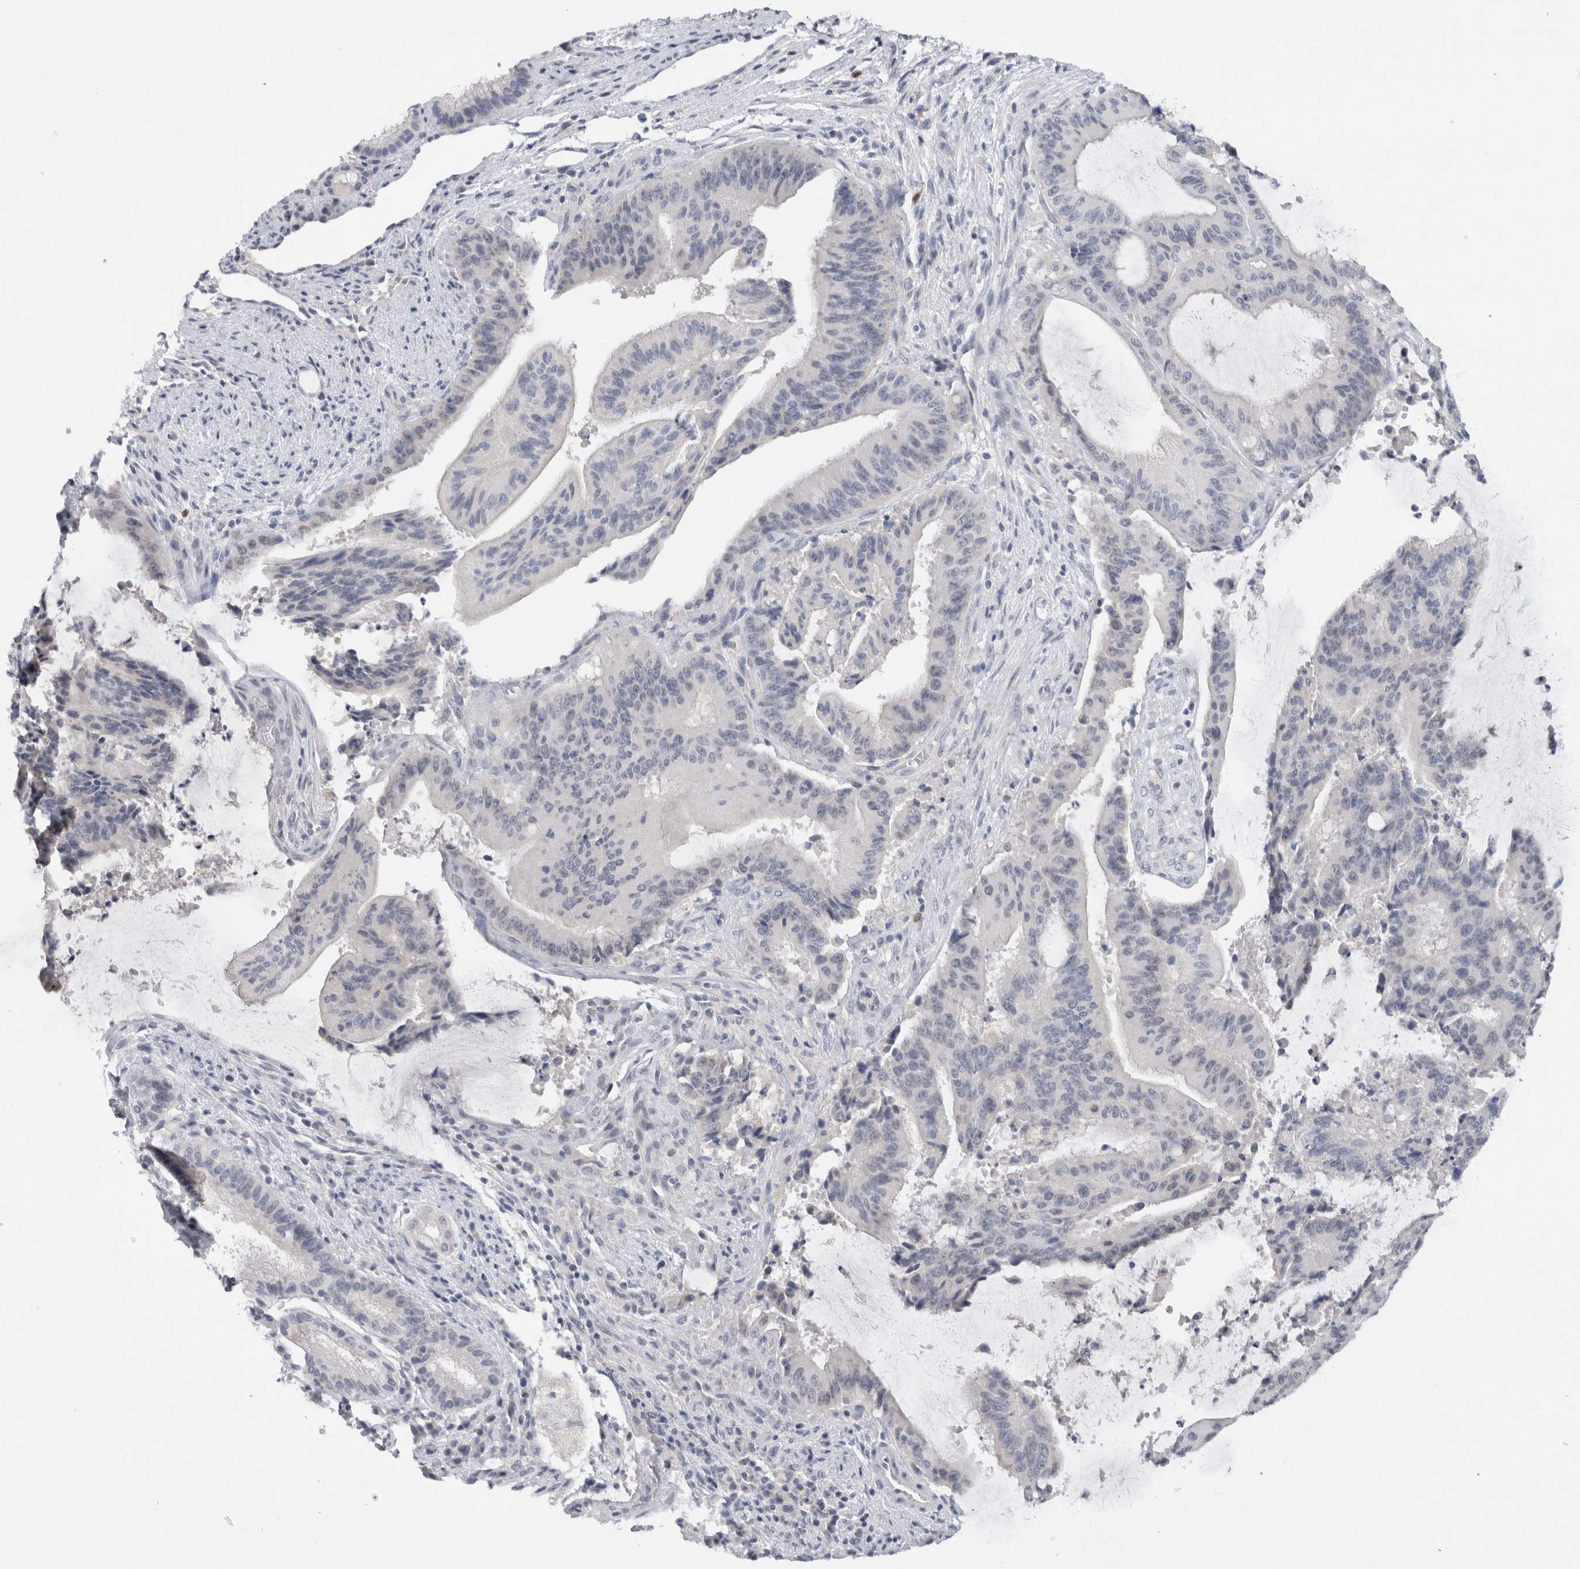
{"staining": {"intensity": "negative", "quantity": "none", "location": "none"}, "tissue": "liver cancer", "cell_type": "Tumor cells", "image_type": "cancer", "snomed": [{"axis": "morphology", "description": "Normal tissue, NOS"}, {"axis": "morphology", "description": "Cholangiocarcinoma"}, {"axis": "topography", "description": "Liver"}, {"axis": "topography", "description": "Peripheral nerve tissue"}], "caption": "Human liver cancer stained for a protein using immunohistochemistry reveals no staining in tumor cells.", "gene": "TONSL", "patient": {"sex": "female", "age": 73}}